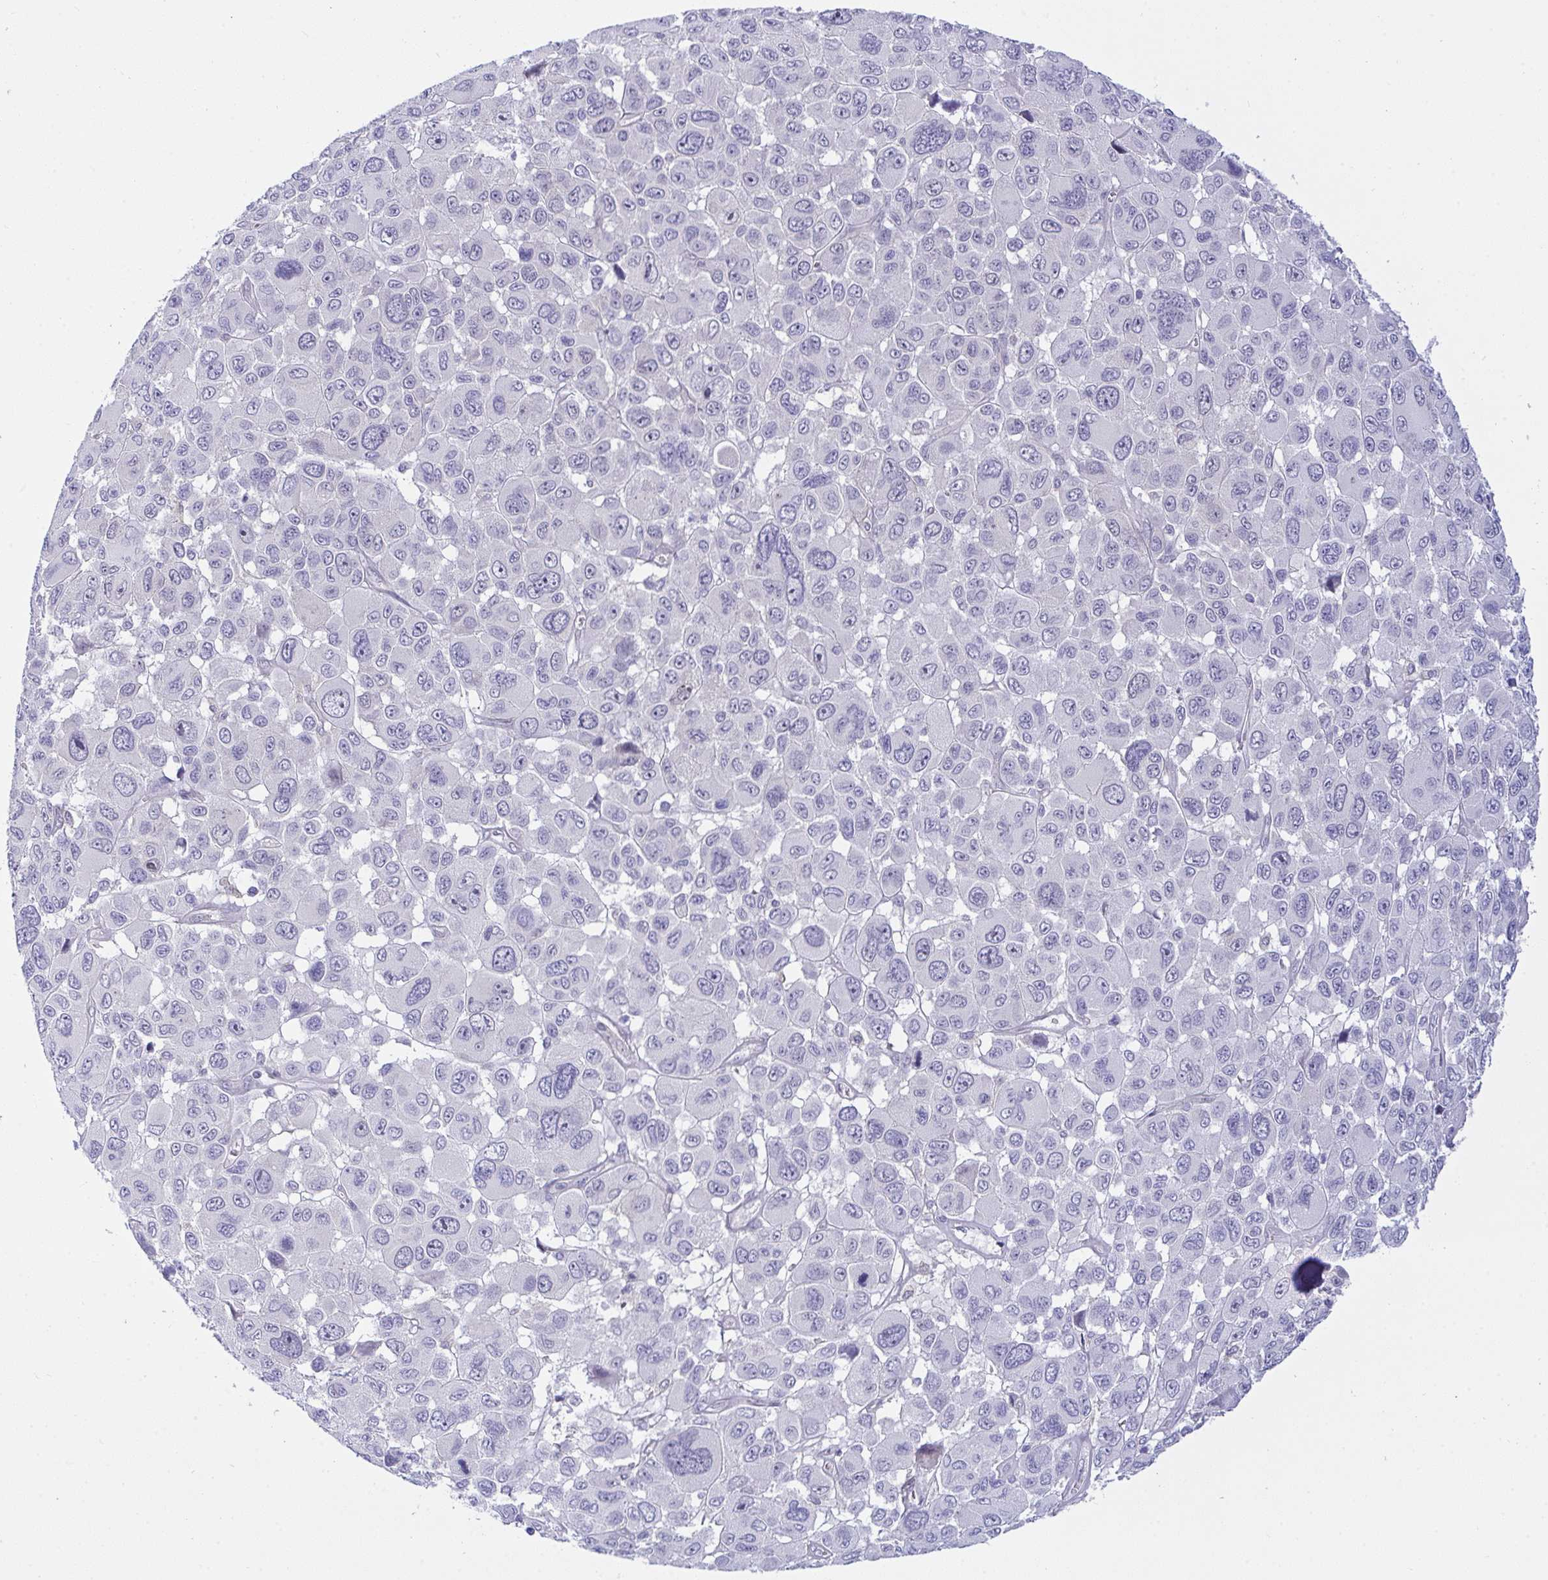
{"staining": {"intensity": "negative", "quantity": "none", "location": "none"}, "tissue": "melanoma", "cell_type": "Tumor cells", "image_type": "cancer", "snomed": [{"axis": "morphology", "description": "Malignant melanoma, NOS"}, {"axis": "topography", "description": "Skin"}], "caption": "Tumor cells show no significant expression in melanoma.", "gene": "HOXD12", "patient": {"sex": "female", "age": 66}}